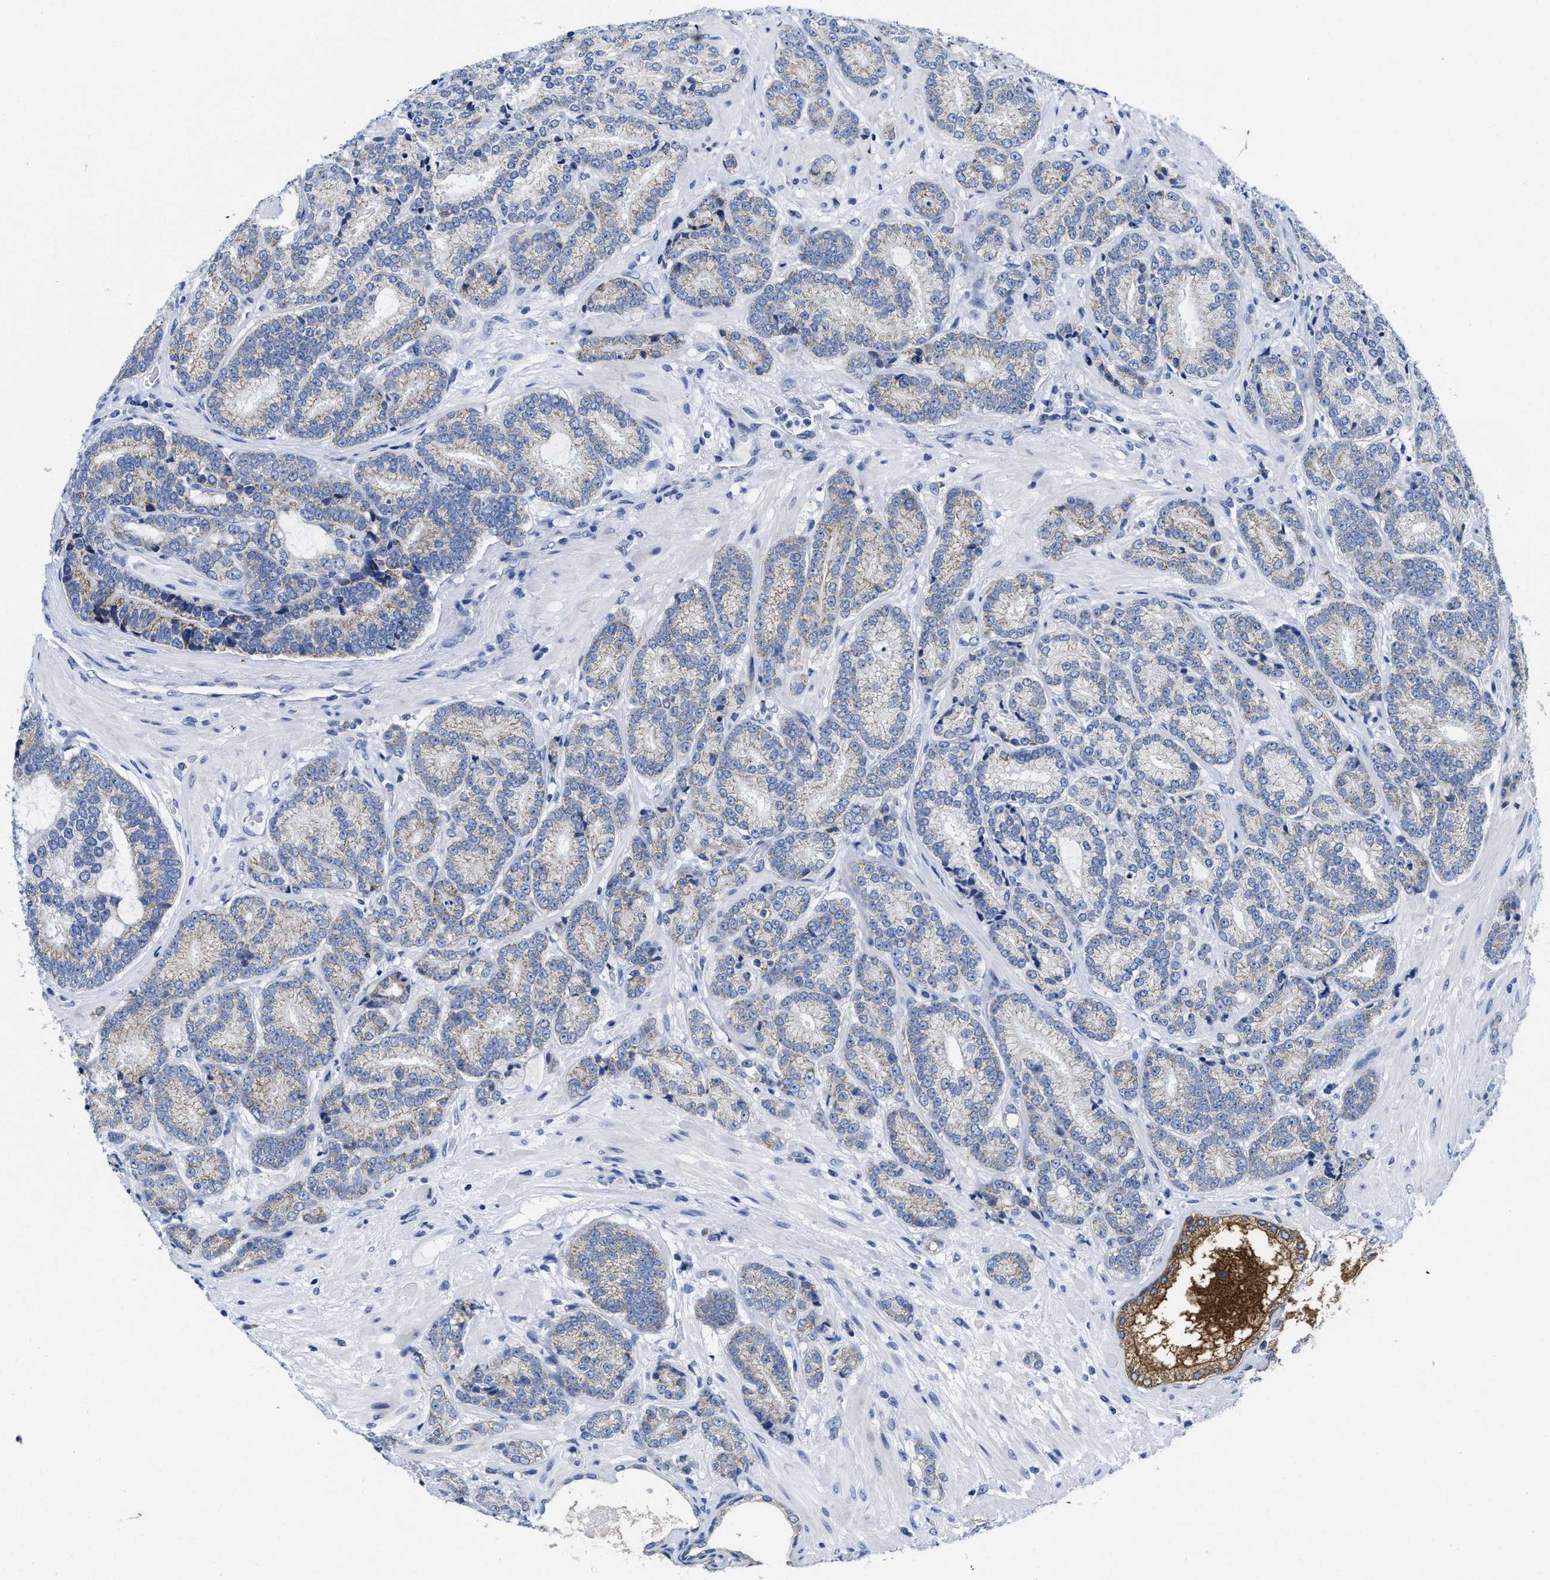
{"staining": {"intensity": "weak", "quantity": "<25%", "location": "cytoplasmic/membranous"}, "tissue": "prostate cancer", "cell_type": "Tumor cells", "image_type": "cancer", "snomed": [{"axis": "morphology", "description": "Adenocarcinoma, High grade"}, {"axis": "topography", "description": "Prostate"}], "caption": "High power microscopy photomicrograph of an immunohistochemistry photomicrograph of prostate cancer (adenocarcinoma (high-grade)), revealing no significant expression in tumor cells.", "gene": "TBRG4", "patient": {"sex": "male", "age": 61}}